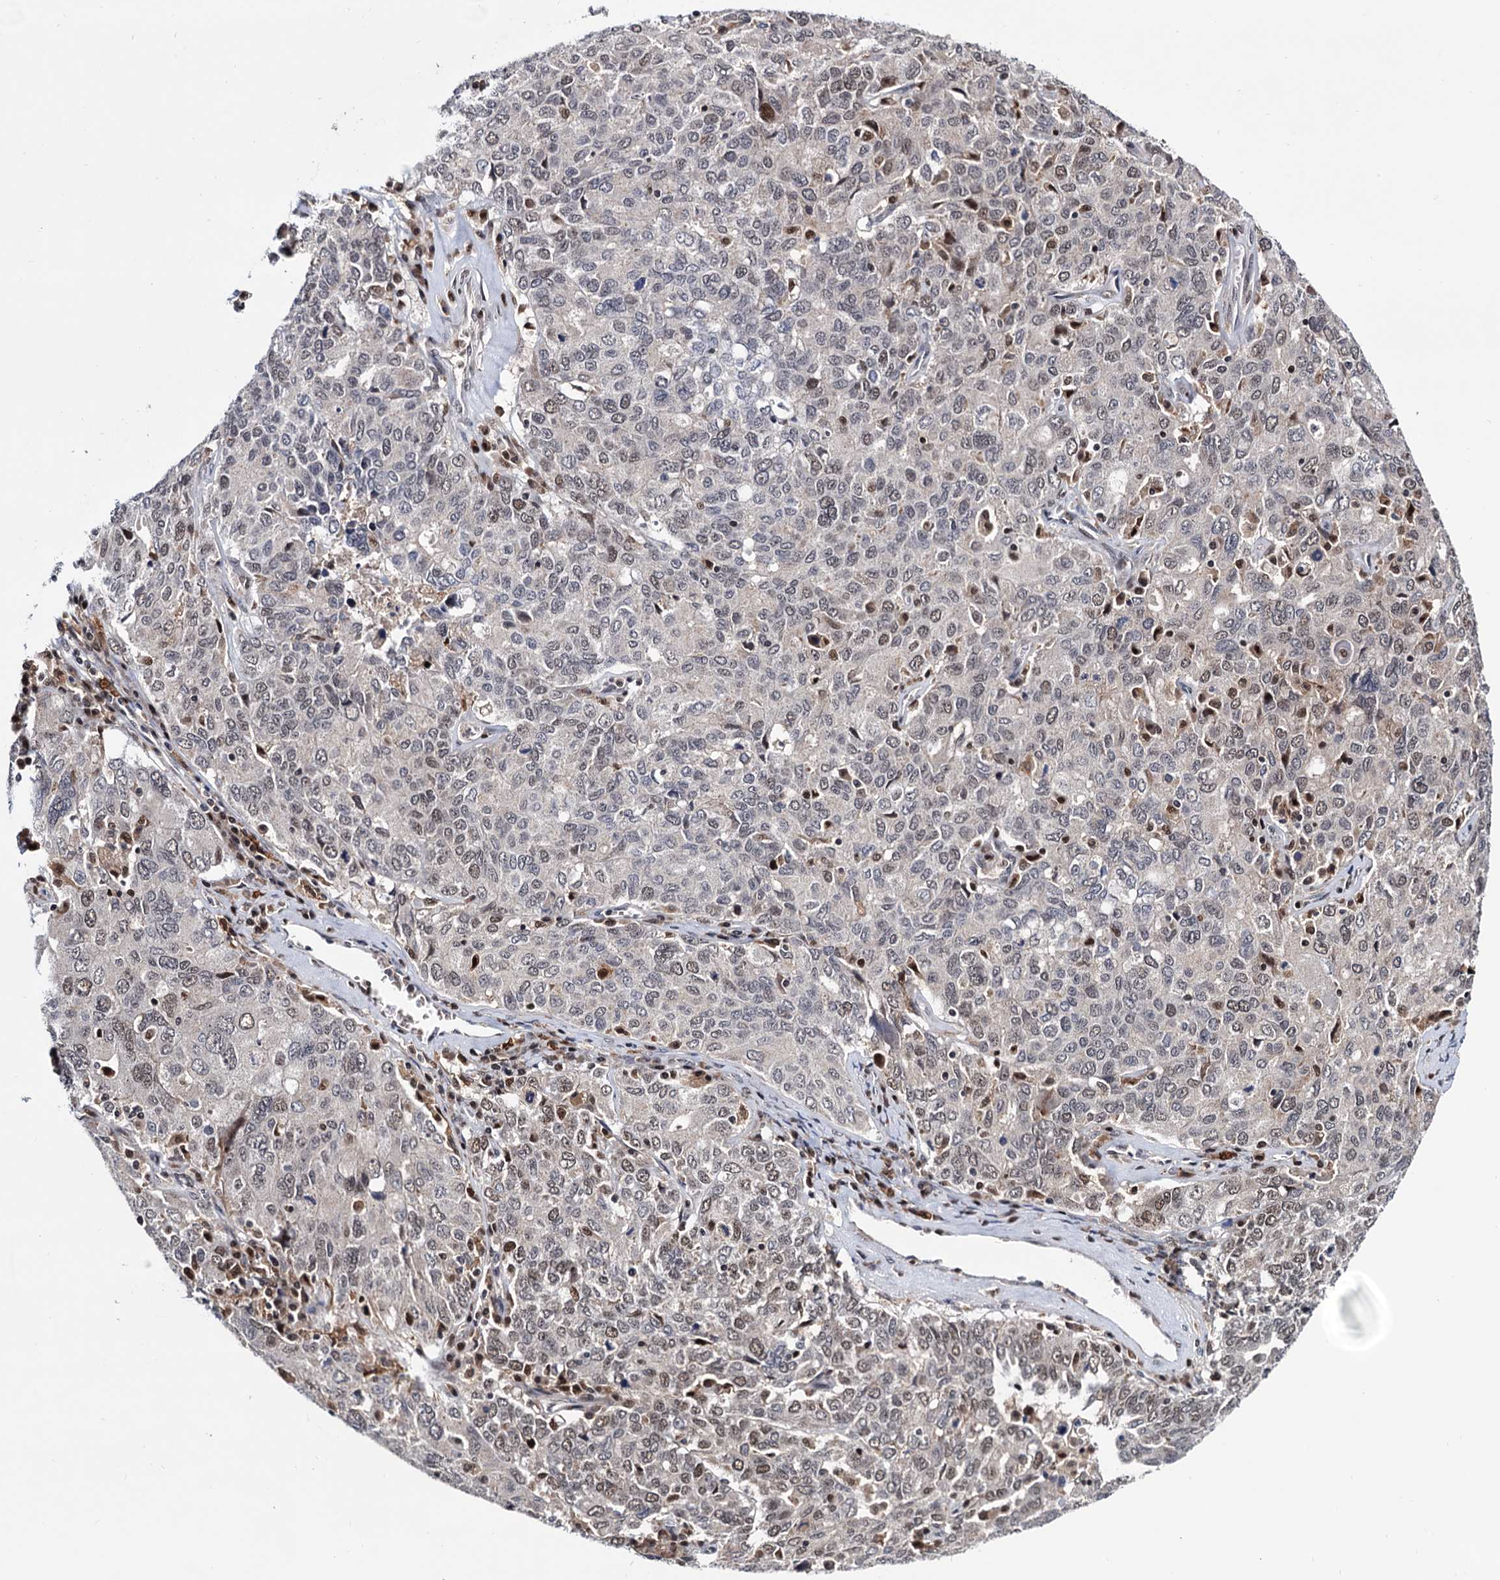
{"staining": {"intensity": "moderate", "quantity": "<25%", "location": "nuclear"}, "tissue": "ovarian cancer", "cell_type": "Tumor cells", "image_type": "cancer", "snomed": [{"axis": "morphology", "description": "Carcinoma, endometroid"}, {"axis": "topography", "description": "Ovary"}], "caption": "Immunohistochemistry (IHC) (DAB) staining of human endometroid carcinoma (ovarian) reveals moderate nuclear protein expression in about <25% of tumor cells. The staining is performed using DAB (3,3'-diaminobenzidine) brown chromogen to label protein expression. The nuclei are counter-stained blue using hematoxylin.", "gene": "RNASEH2B", "patient": {"sex": "female", "age": 62}}